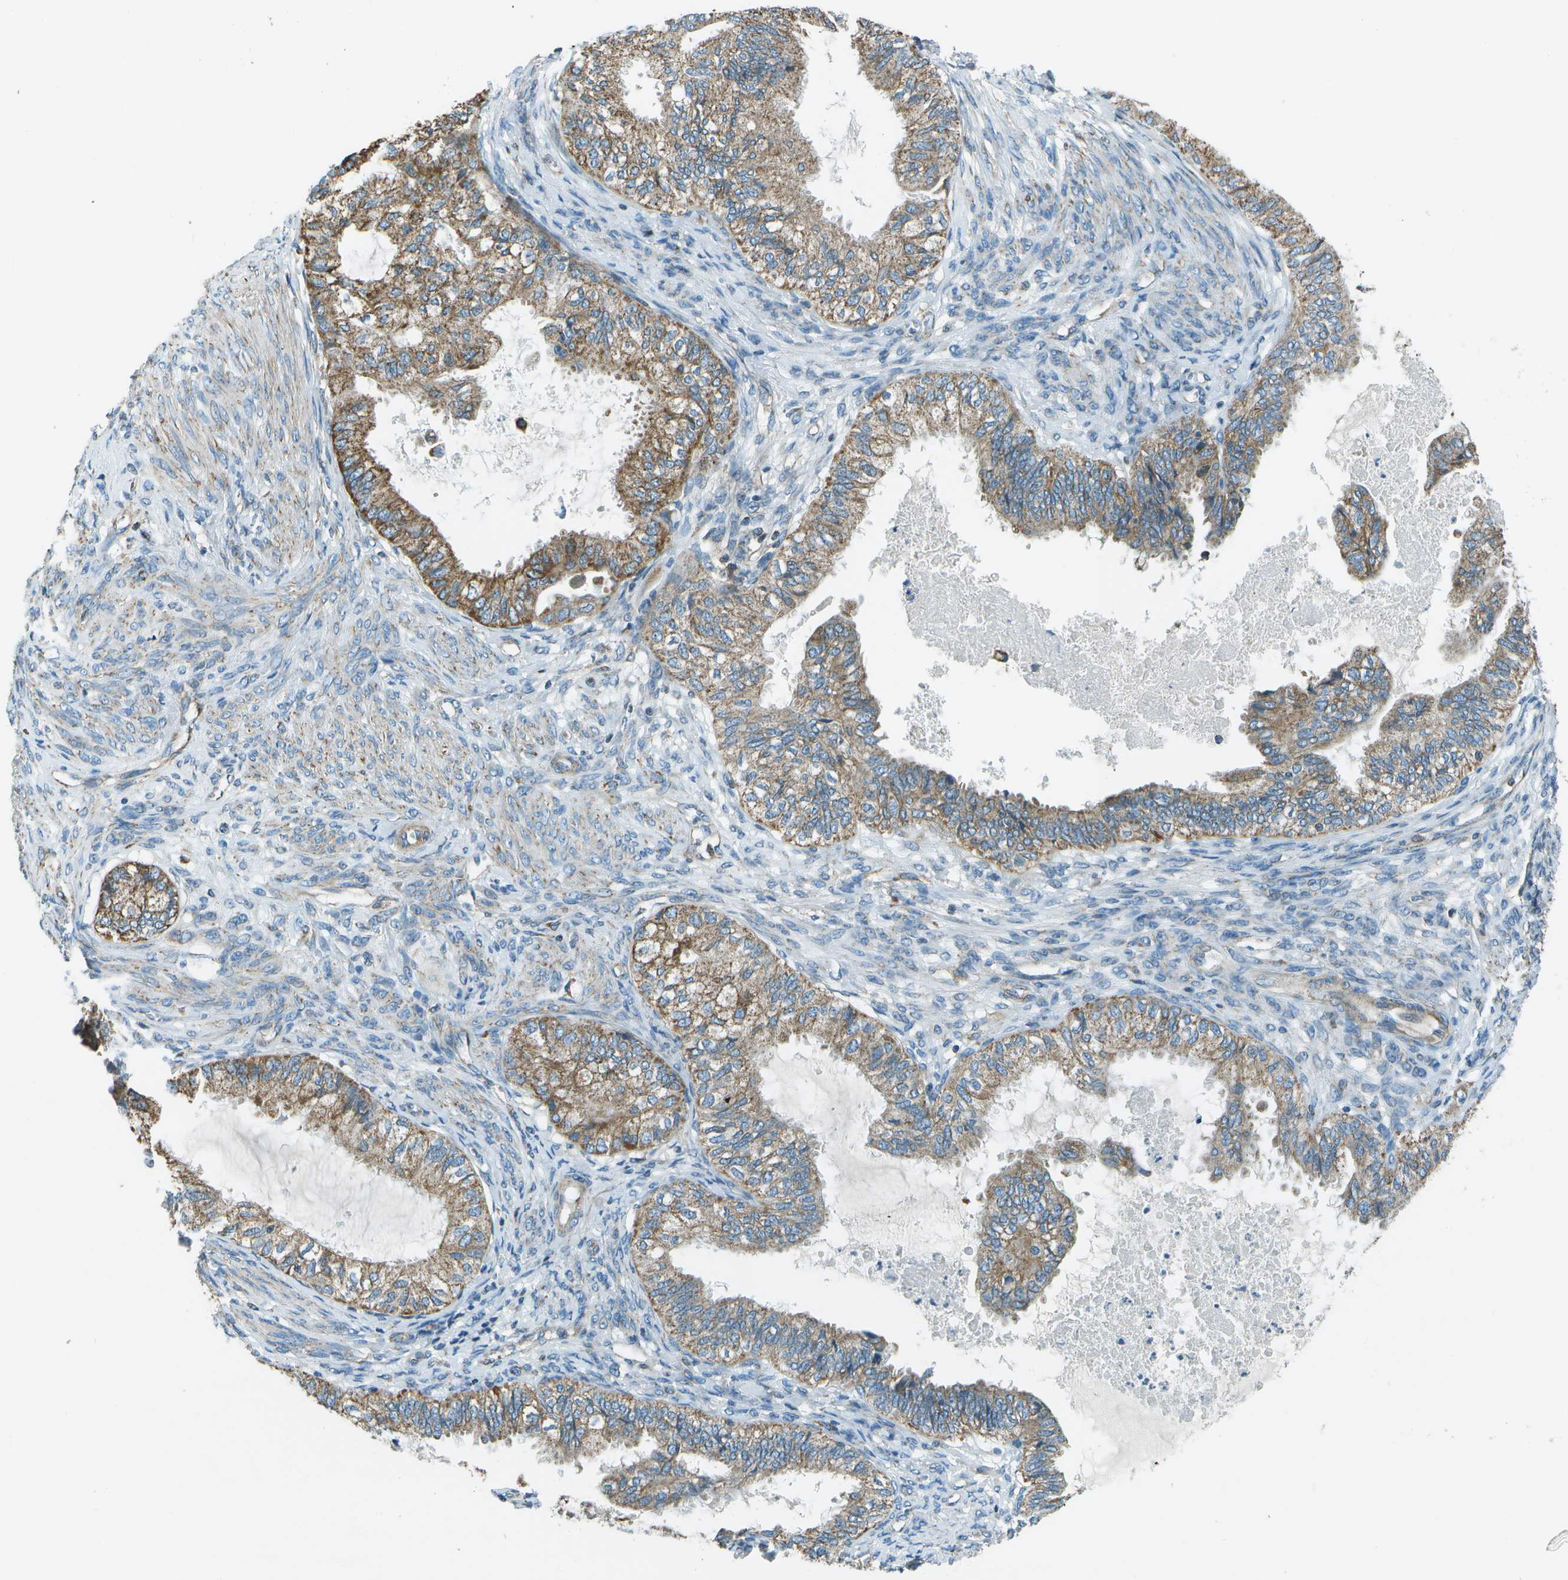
{"staining": {"intensity": "moderate", "quantity": ">75%", "location": "cytoplasmic/membranous"}, "tissue": "cervical cancer", "cell_type": "Tumor cells", "image_type": "cancer", "snomed": [{"axis": "morphology", "description": "Normal tissue, NOS"}, {"axis": "morphology", "description": "Adenocarcinoma, NOS"}, {"axis": "topography", "description": "Cervix"}, {"axis": "topography", "description": "Endometrium"}], "caption": "A high-resolution histopathology image shows immunohistochemistry (IHC) staining of cervical cancer (adenocarcinoma), which reveals moderate cytoplasmic/membranous staining in approximately >75% of tumor cells.", "gene": "TMEM51", "patient": {"sex": "female", "age": 86}}